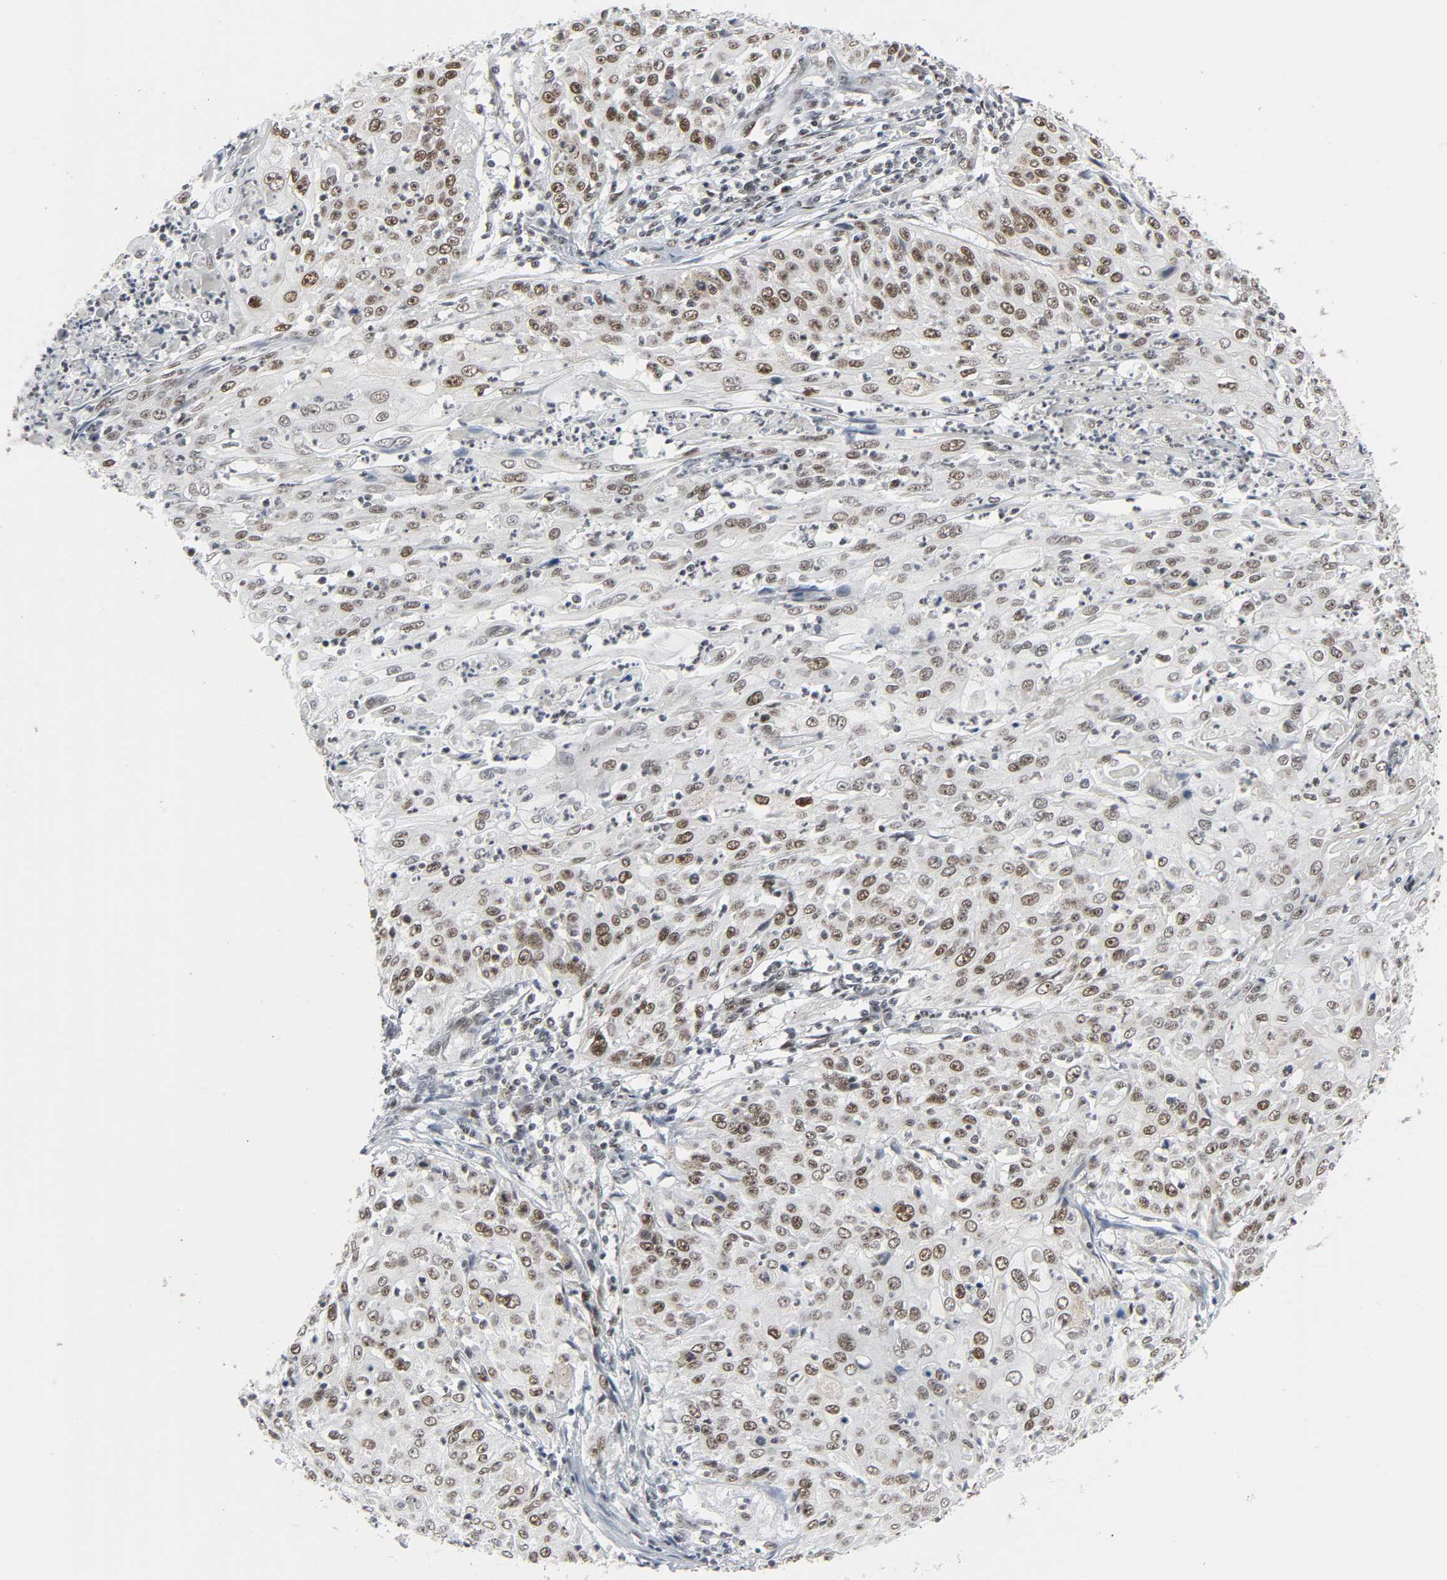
{"staining": {"intensity": "moderate", "quantity": ">75%", "location": "nuclear"}, "tissue": "cervical cancer", "cell_type": "Tumor cells", "image_type": "cancer", "snomed": [{"axis": "morphology", "description": "Squamous cell carcinoma, NOS"}, {"axis": "topography", "description": "Cervix"}], "caption": "High-power microscopy captured an IHC histopathology image of squamous cell carcinoma (cervical), revealing moderate nuclear expression in about >75% of tumor cells.", "gene": "CDK7", "patient": {"sex": "female", "age": 39}}